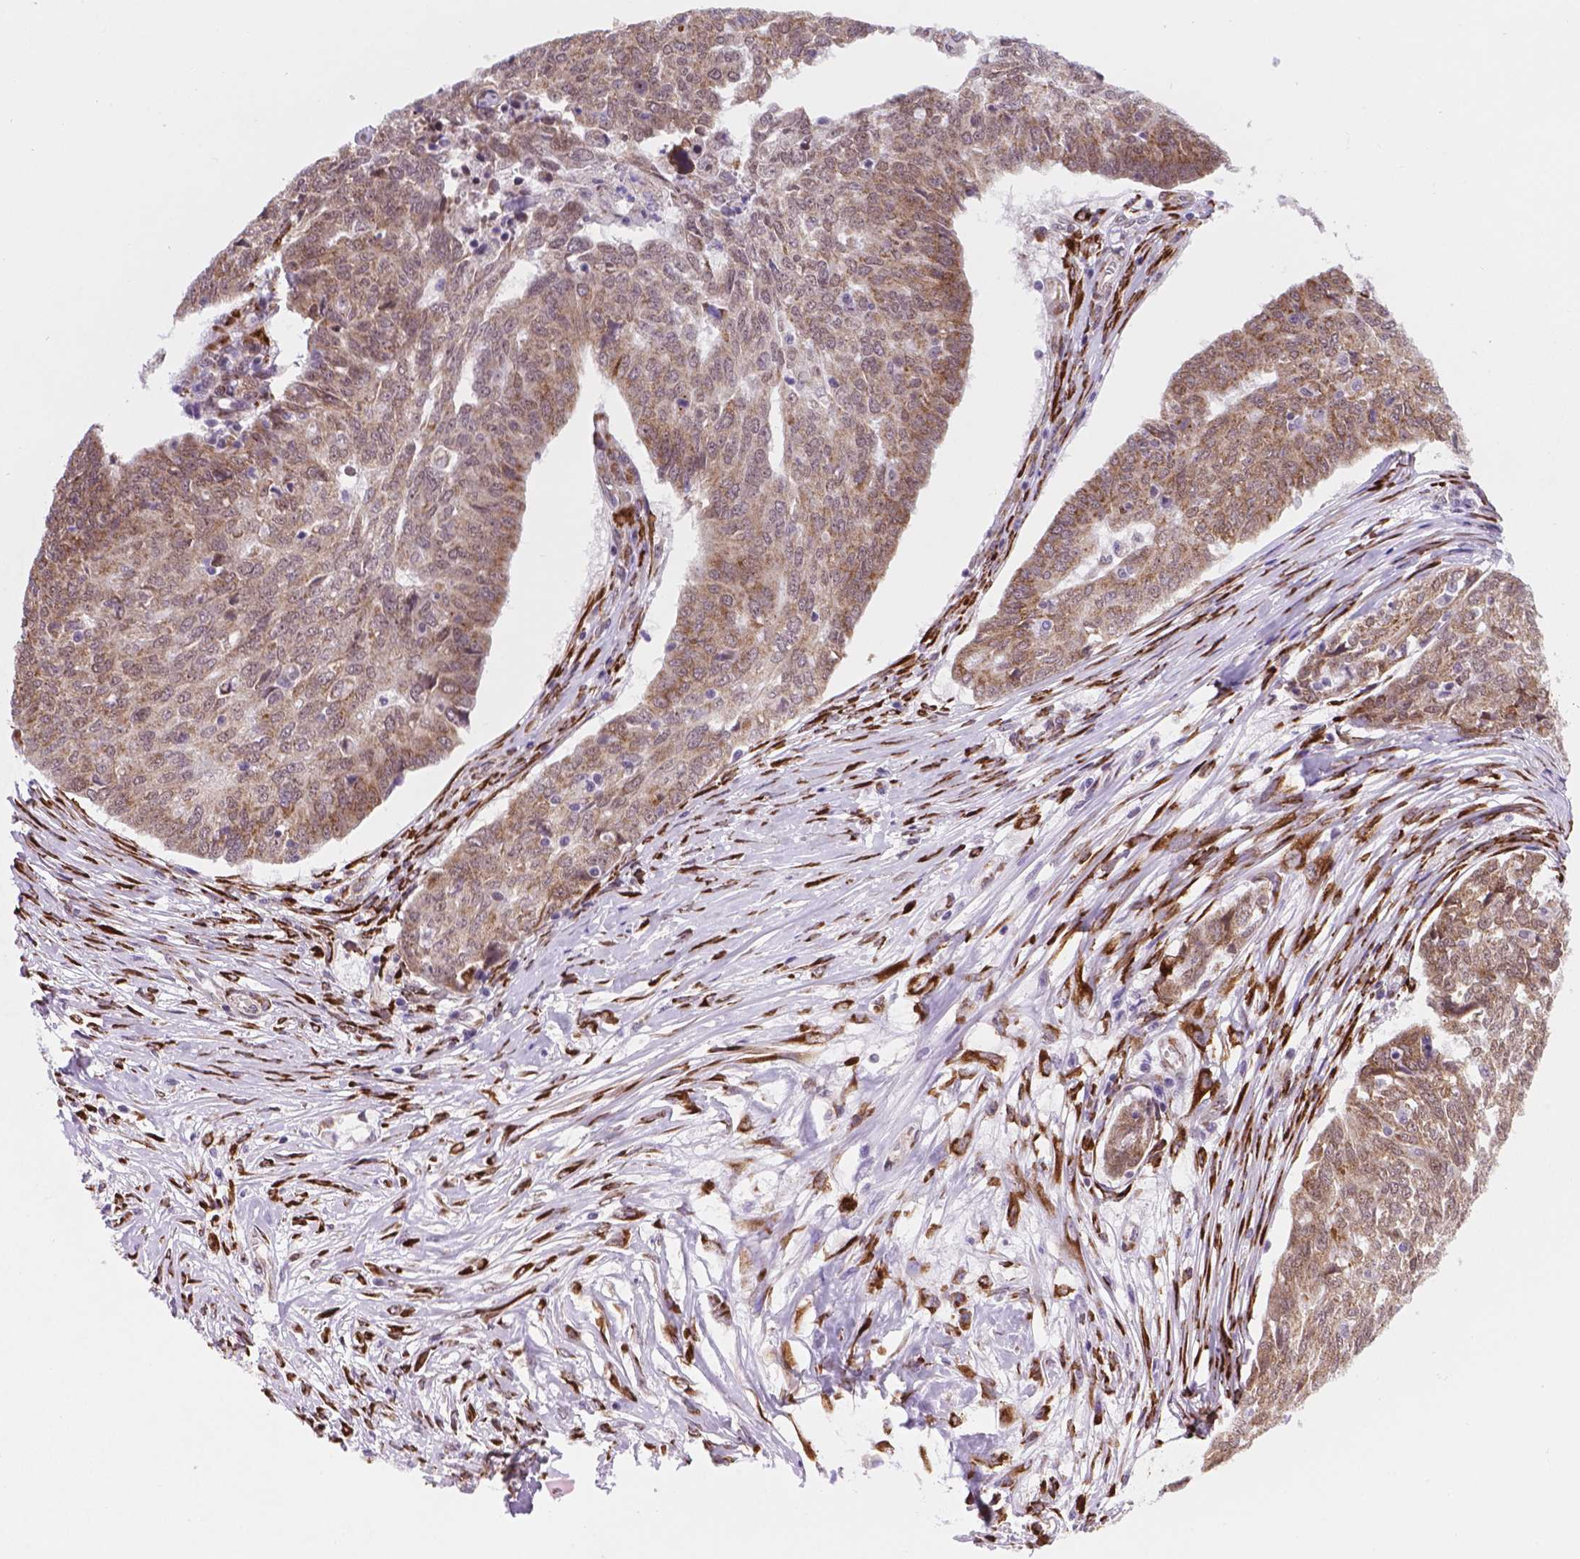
{"staining": {"intensity": "moderate", "quantity": ">75%", "location": "cytoplasmic/membranous,nuclear"}, "tissue": "ovarian cancer", "cell_type": "Tumor cells", "image_type": "cancer", "snomed": [{"axis": "morphology", "description": "Cystadenocarcinoma, serous, NOS"}, {"axis": "topography", "description": "Ovary"}], "caption": "This is a photomicrograph of immunohistochemistry (IHC) staining of ovarian serous cystadenocarcinoma, which shows moderate staining in the cytoplasmic/membranous and nuclear of tumor cells.", "gene": "FNIP1", "patient": {"sex": "female", "age": 67}}